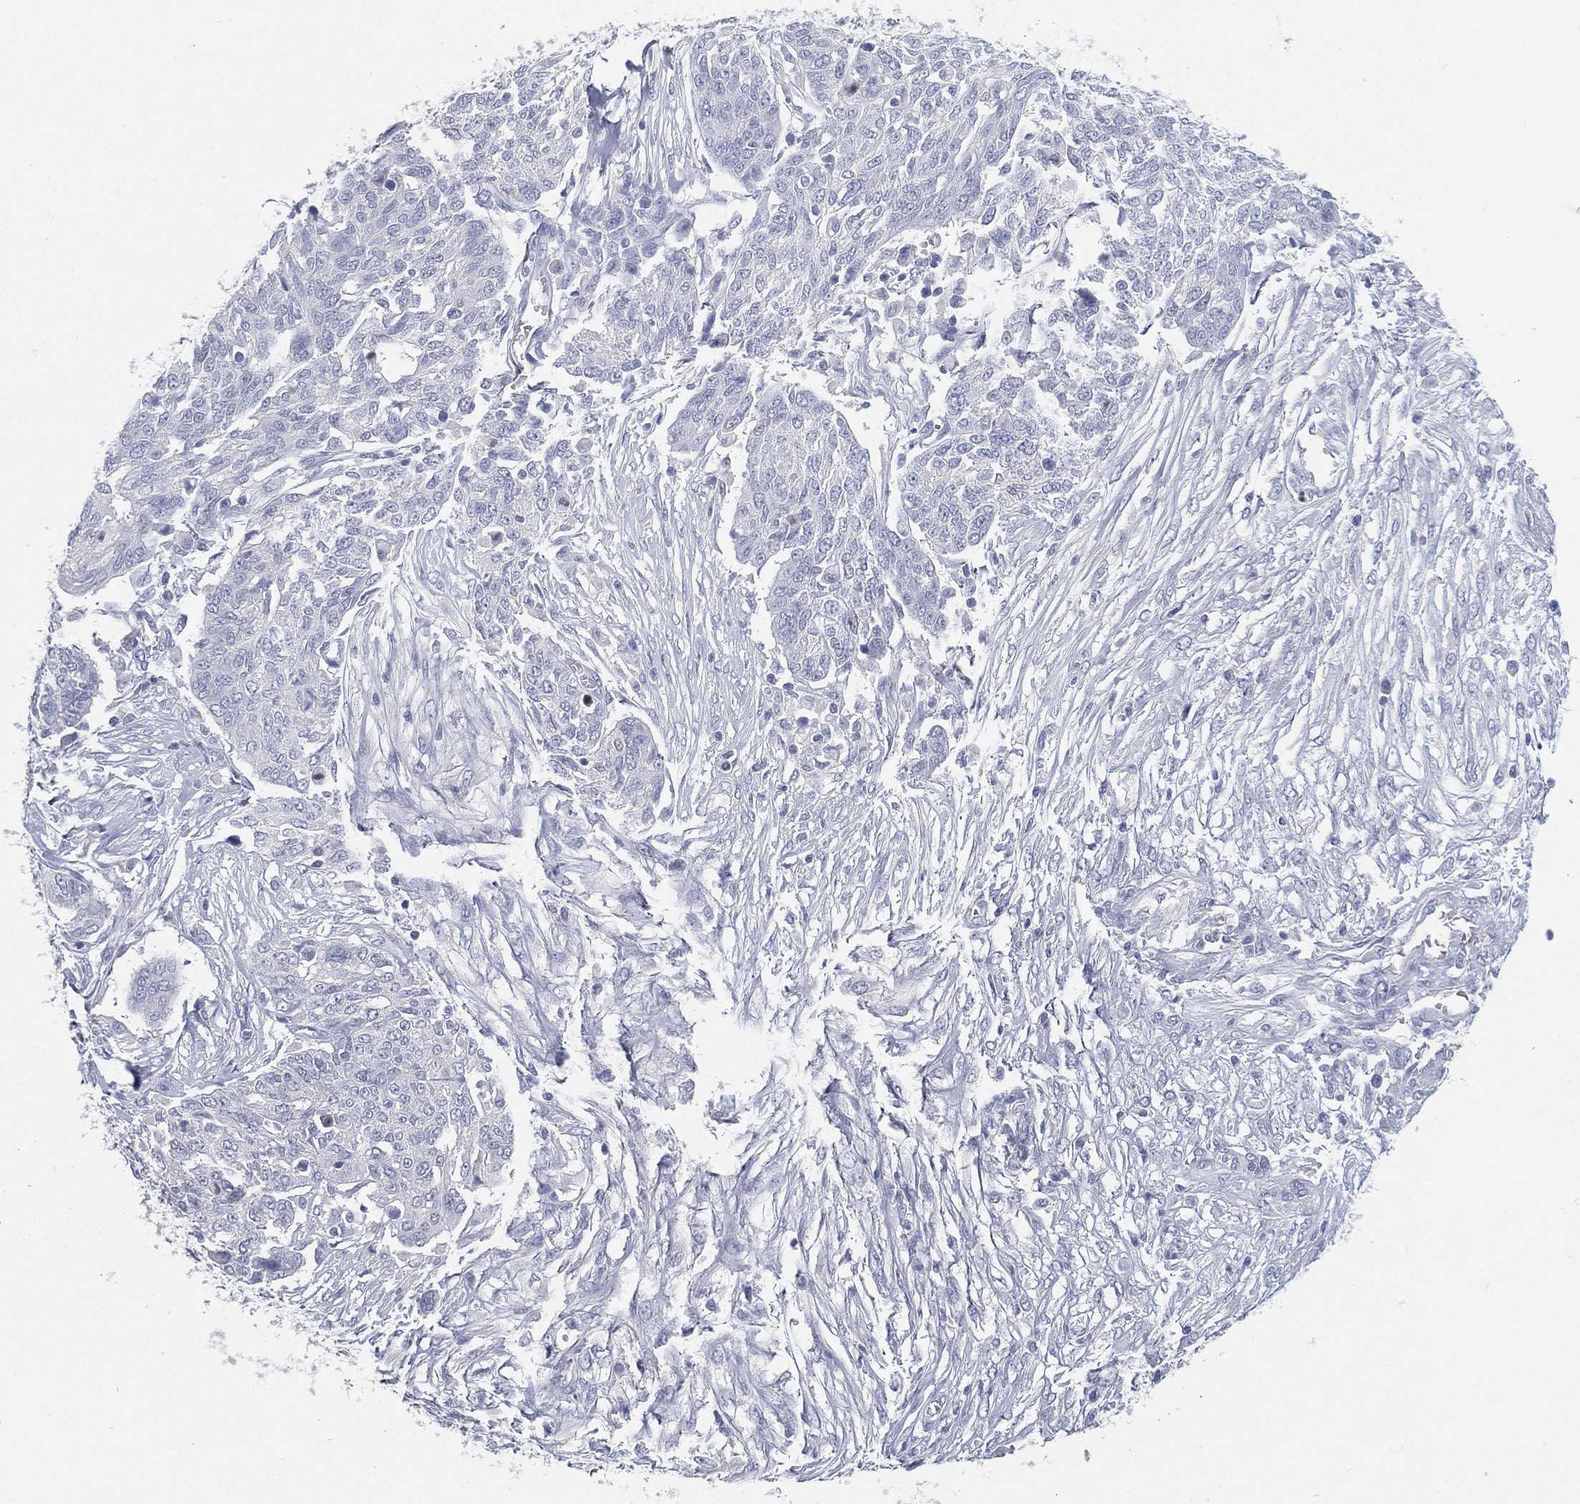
{"staining": {"intensity": "negative", "quantity": "none", "location": "none"}, "tissue": "ovarian cancer", "cell_type": "Tumor cells", "image_type": "cancer", "snomed": [{"axis": "morphology", "description": "Cystadenocarcinoma, serous, NOS"}, {"axis": "topography", "description": "Ovary"}], "caption": "Tumor cells are negative for protein expression in human ovarian cancer. (Stains: DAB (3,3'-diaminobenzidine) immunohistochemistry with hematoxylin counter stain, Microscopy: brightfield microscopy at high magnification).", "gene": "FAM187B", "patient": {"sex": "female", "age": 67}}